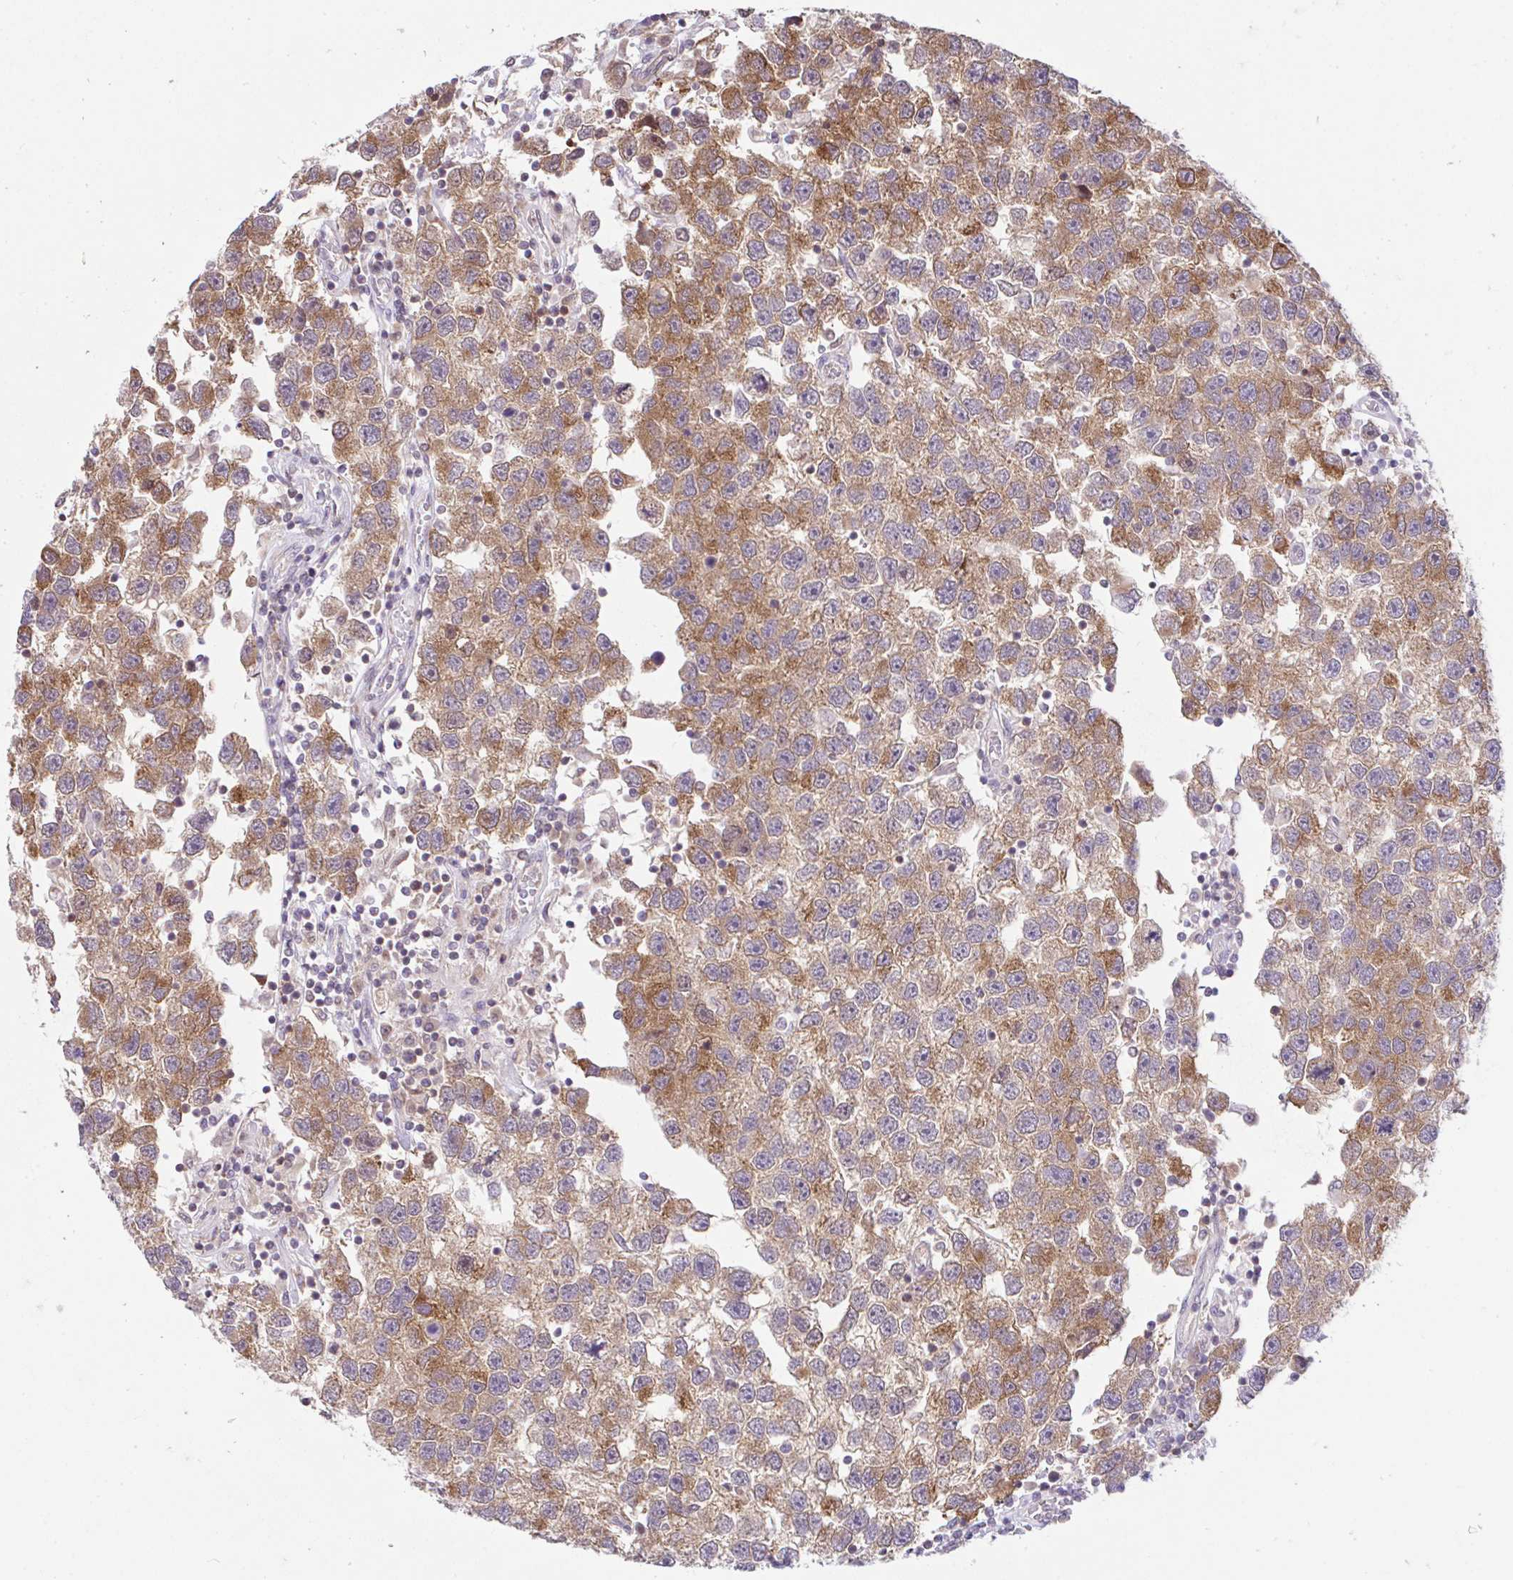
{"staining": {"intensity": "moderate", "quantity": ">75%", "location": "cytoplasmic/membranous"}, "tissue": "testis cancer", "cell_type": "Tumor cells", "image_type": "cancer", "snomed": [{"axis": "morphology", "description": "Seminoma, NOS"}, {"axis": "topography", "description": "Testis"}], "caption": "Testis seminoma was stained to show a protein in brown. There is medium levels of moderate cytoplasmic/membranous staining in about >75% of tumor cells.", "gene": "RALBP1", "patient": {"sex": "male", "age": 26}}